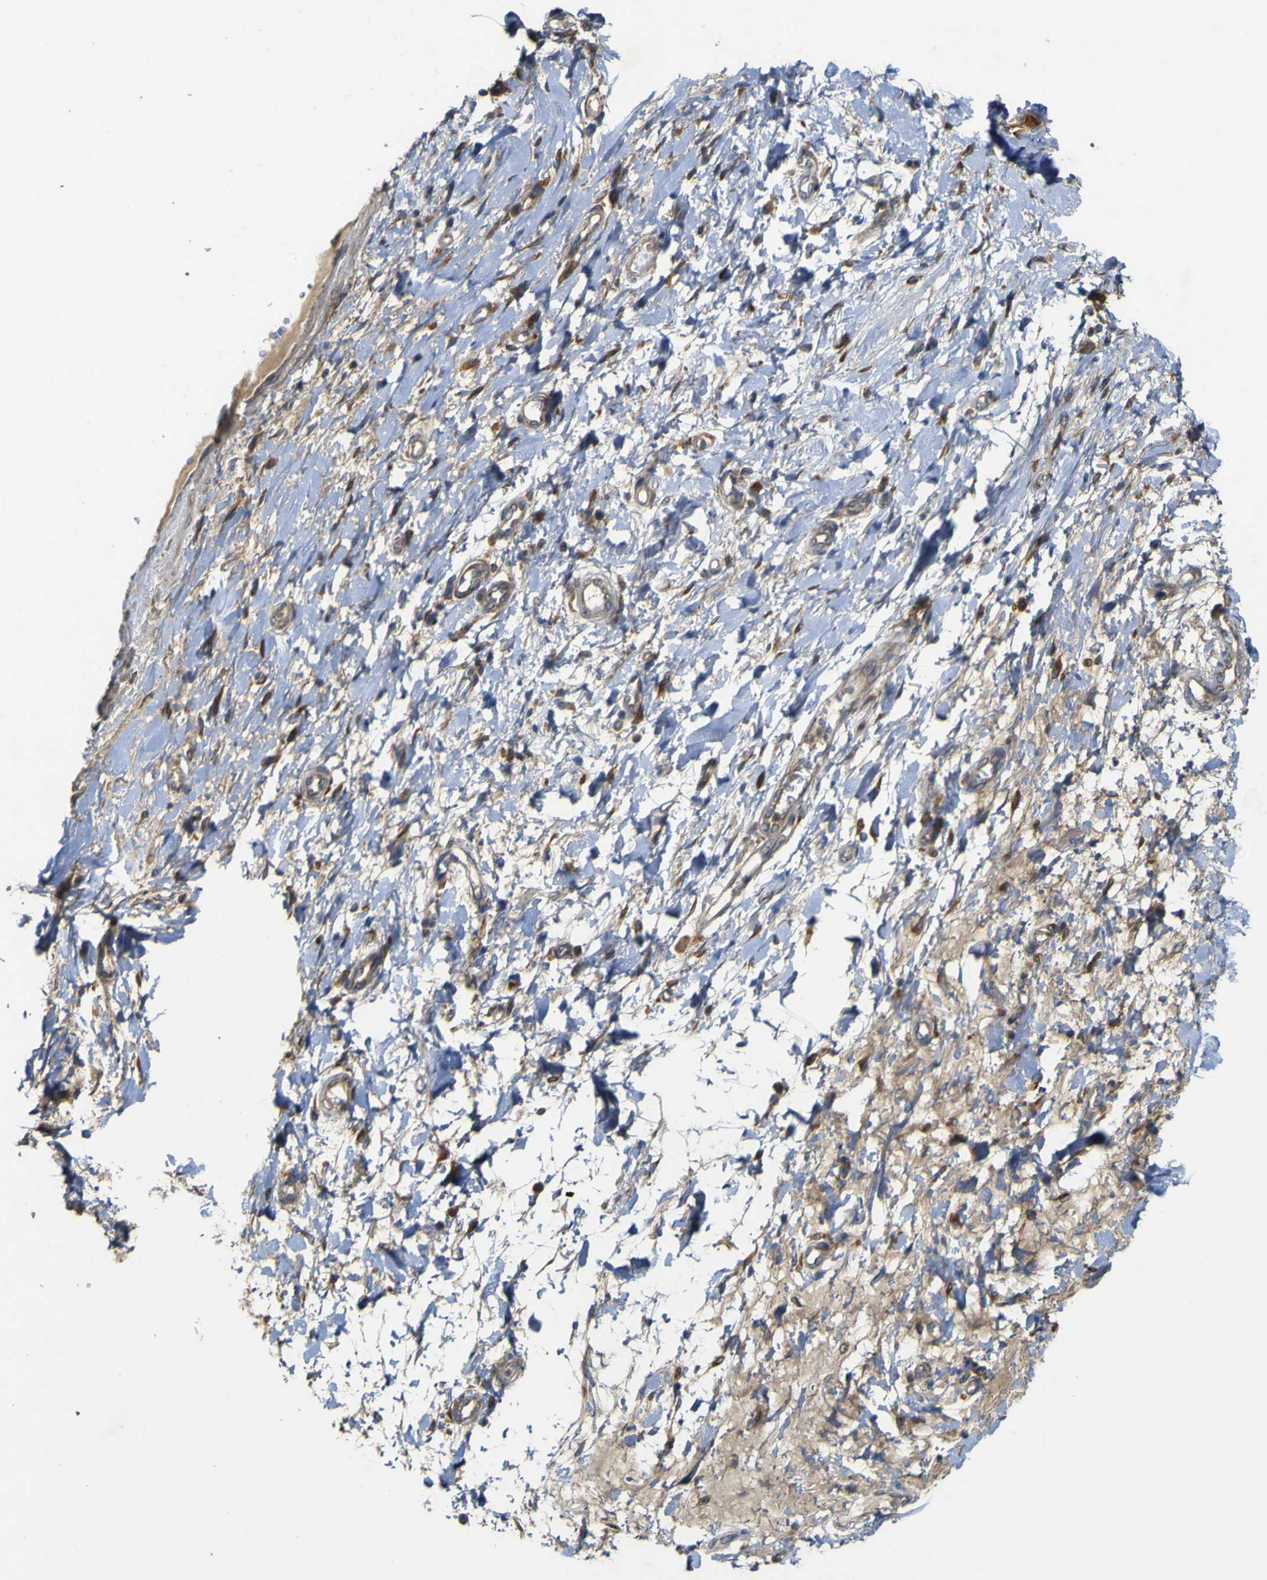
{"staining": {"intensity": "weak", "quantity": ">75%", "location": "cytoplasmic/membranous"}, "tissue": "adipose tissue", "cell_type": "Adipocytes", "image_type": "normal", "snomed": [{"axis": "morphology", "description": "Normal tissue, NOS"}, {"axis": "morphology", "description": "Adenocarcinoma, NOS"}, {"axis": "topography", "description": "Esophagus"}], "caption": "A brown stain labels weak cytoplasmic/membranous positivity of a protein in adipocytes of benign human adipose tissue. Nuclei are stained in blue.", "gene": "IRAK2", "patient": {"sex": "male", "age": 62}}